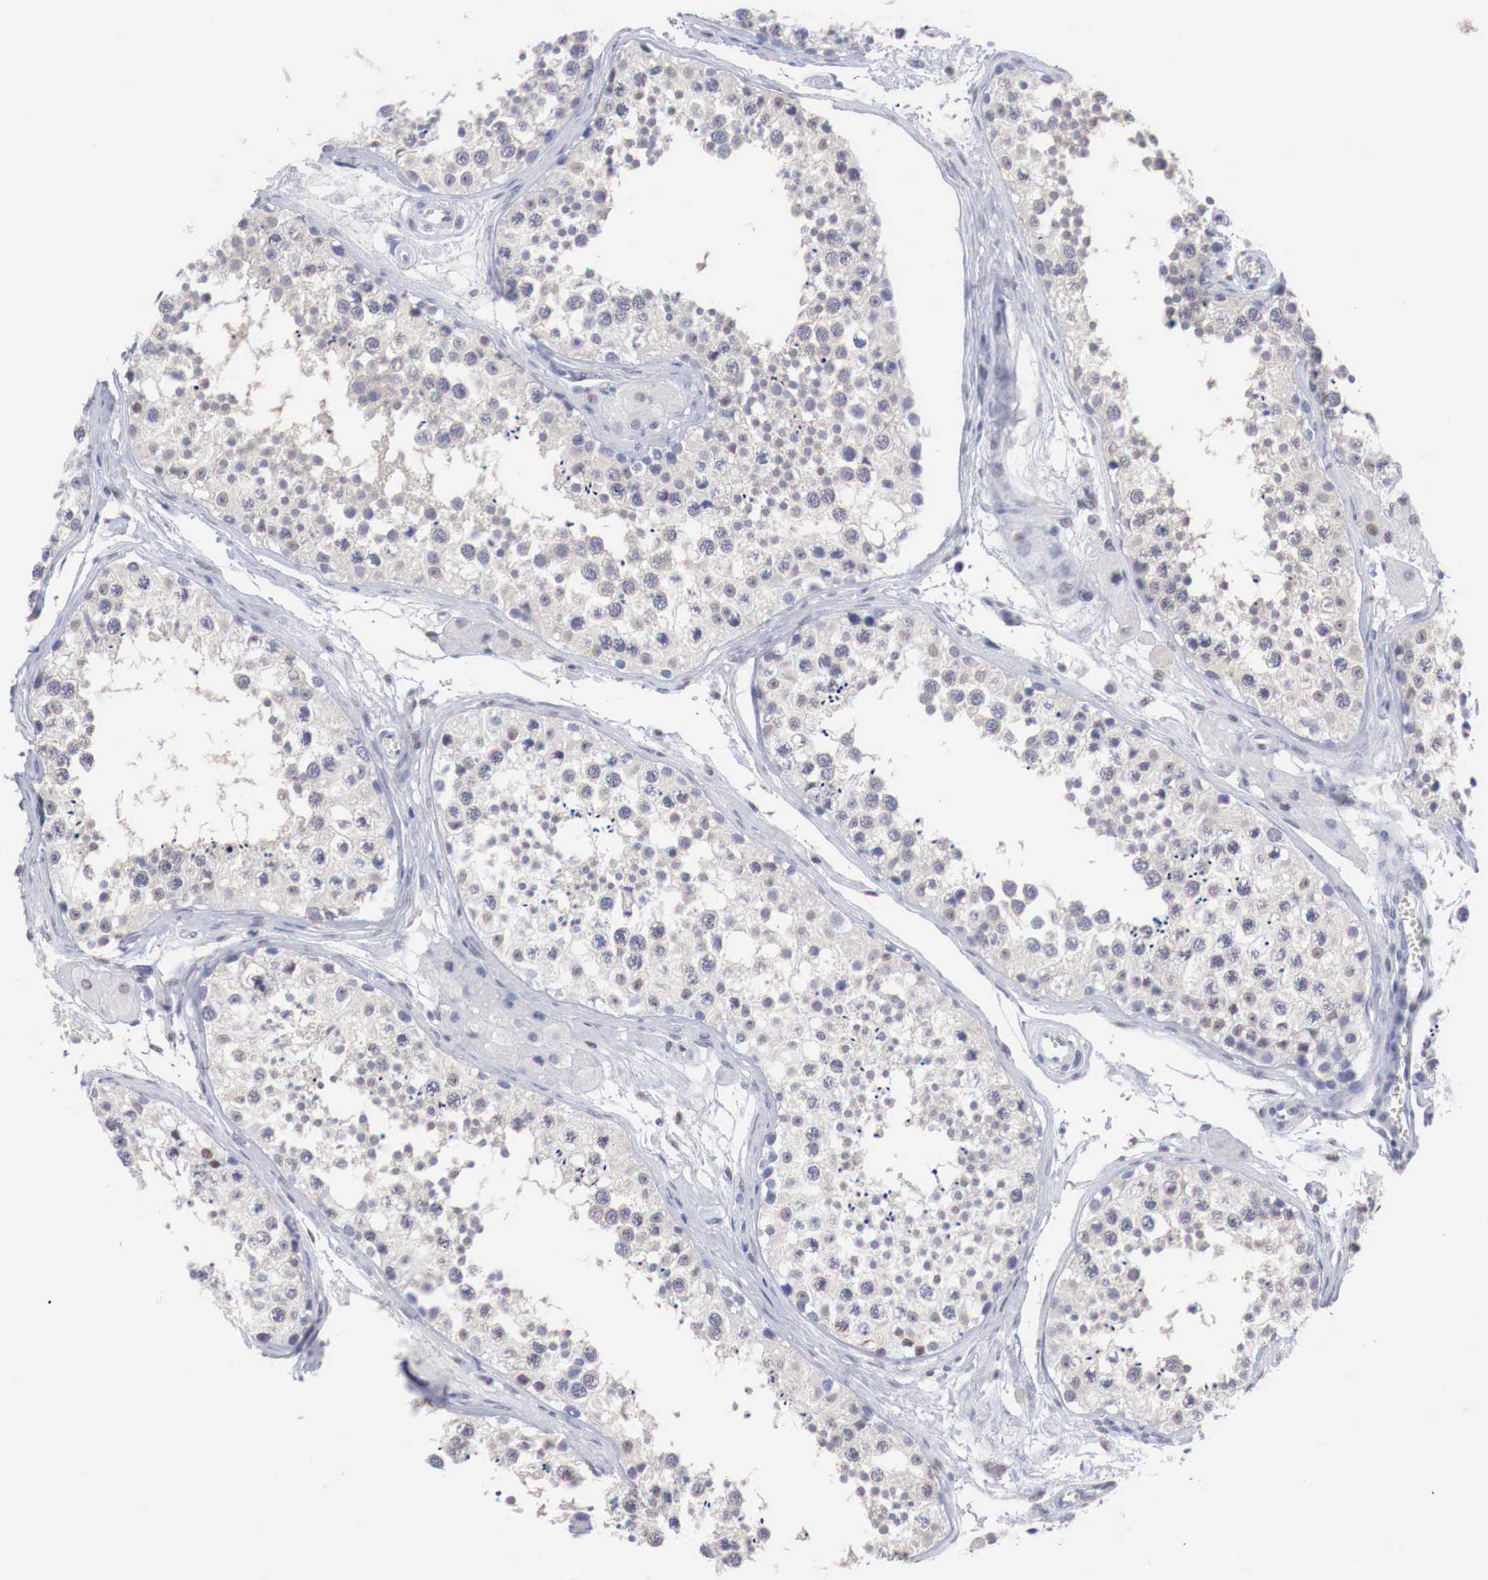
{"staining": {"intensity": "weak", "quantity": "<25%", "location": "cytoplasmic/membranous,nuclear"}, "tissue": "testis", "cell_type": "Cells in seminiferous ducts", "image_type": "normal", "snomed": [{"axis": "morphology", "description": "Normal tissue, NOS"}, {"axis": "topography", "description": "Testis"}], "caption": "Protein analysis of benign testis displays no significant staining in cells in seminiferous ducts. (Brightfield microscopy of DAB (3,3'-diaminobenzidine) immunohistochemistry (IHC) at high magnification).", "gene": "FOXP2", "patient": {"sex": "male", "age": 57}}